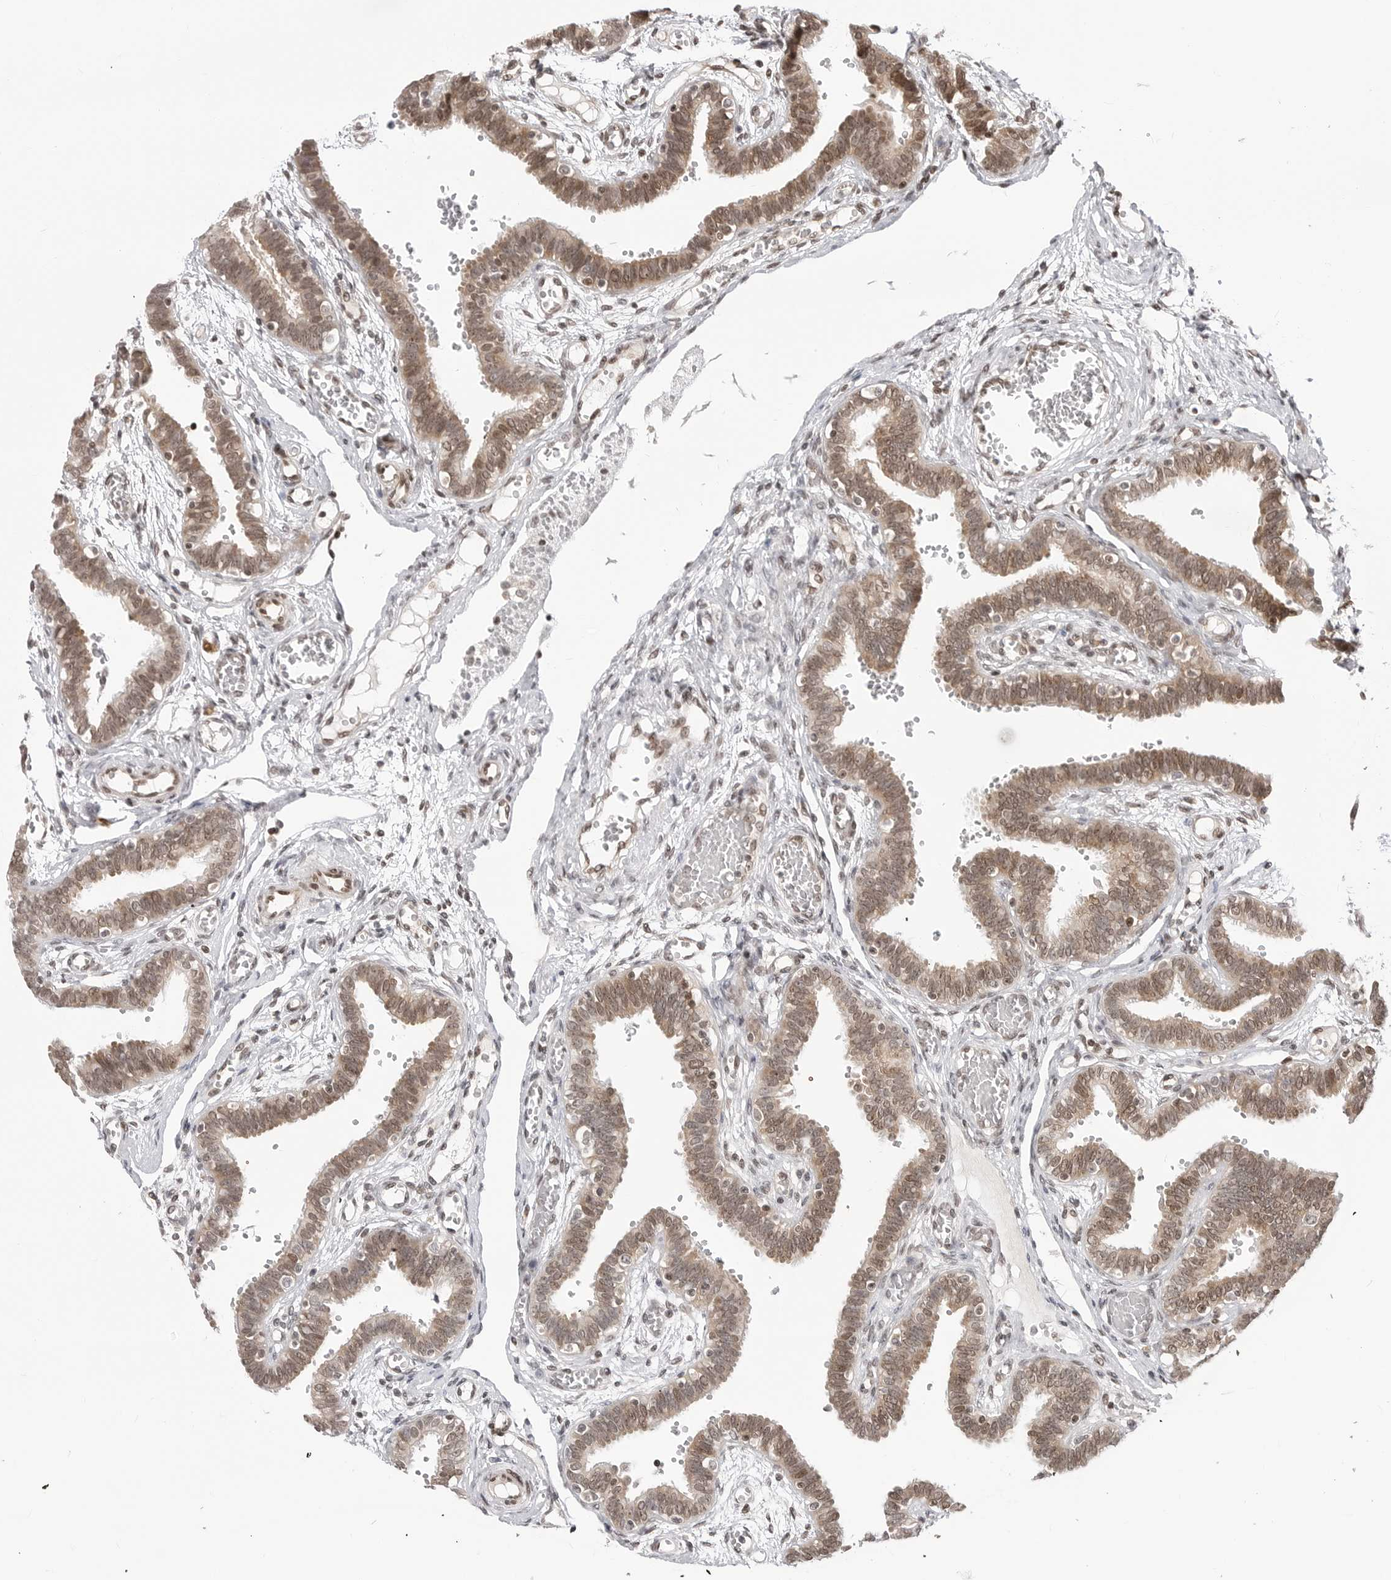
{"staining": {"intensity": "moderate", "quantity": "25%-75%", "location": "cytoplasmic/membranous,nuclear"}, "tissue": "fallopian tube", "cell_type": "Glandular cells", "image_type": "normal", "snomed": [{"axis": "morphology", "description": "Normal tissue, NOS"}, {"axis": "topography", "description": "Fallopian tube"}, {"axis": "topography", "description": "Placenta"}], "caption": "Immunohistochemical staining of benign fallopian tube demonstrates moderate cytoplasmic/membranous,nuclear protein expression in about 25%-75% of glandular cells. (brown staining indicates protein expression, while blue staining denotes nuclei).", "gene": "C8orf33", "patient": {"sex": "female", "age": 32}}